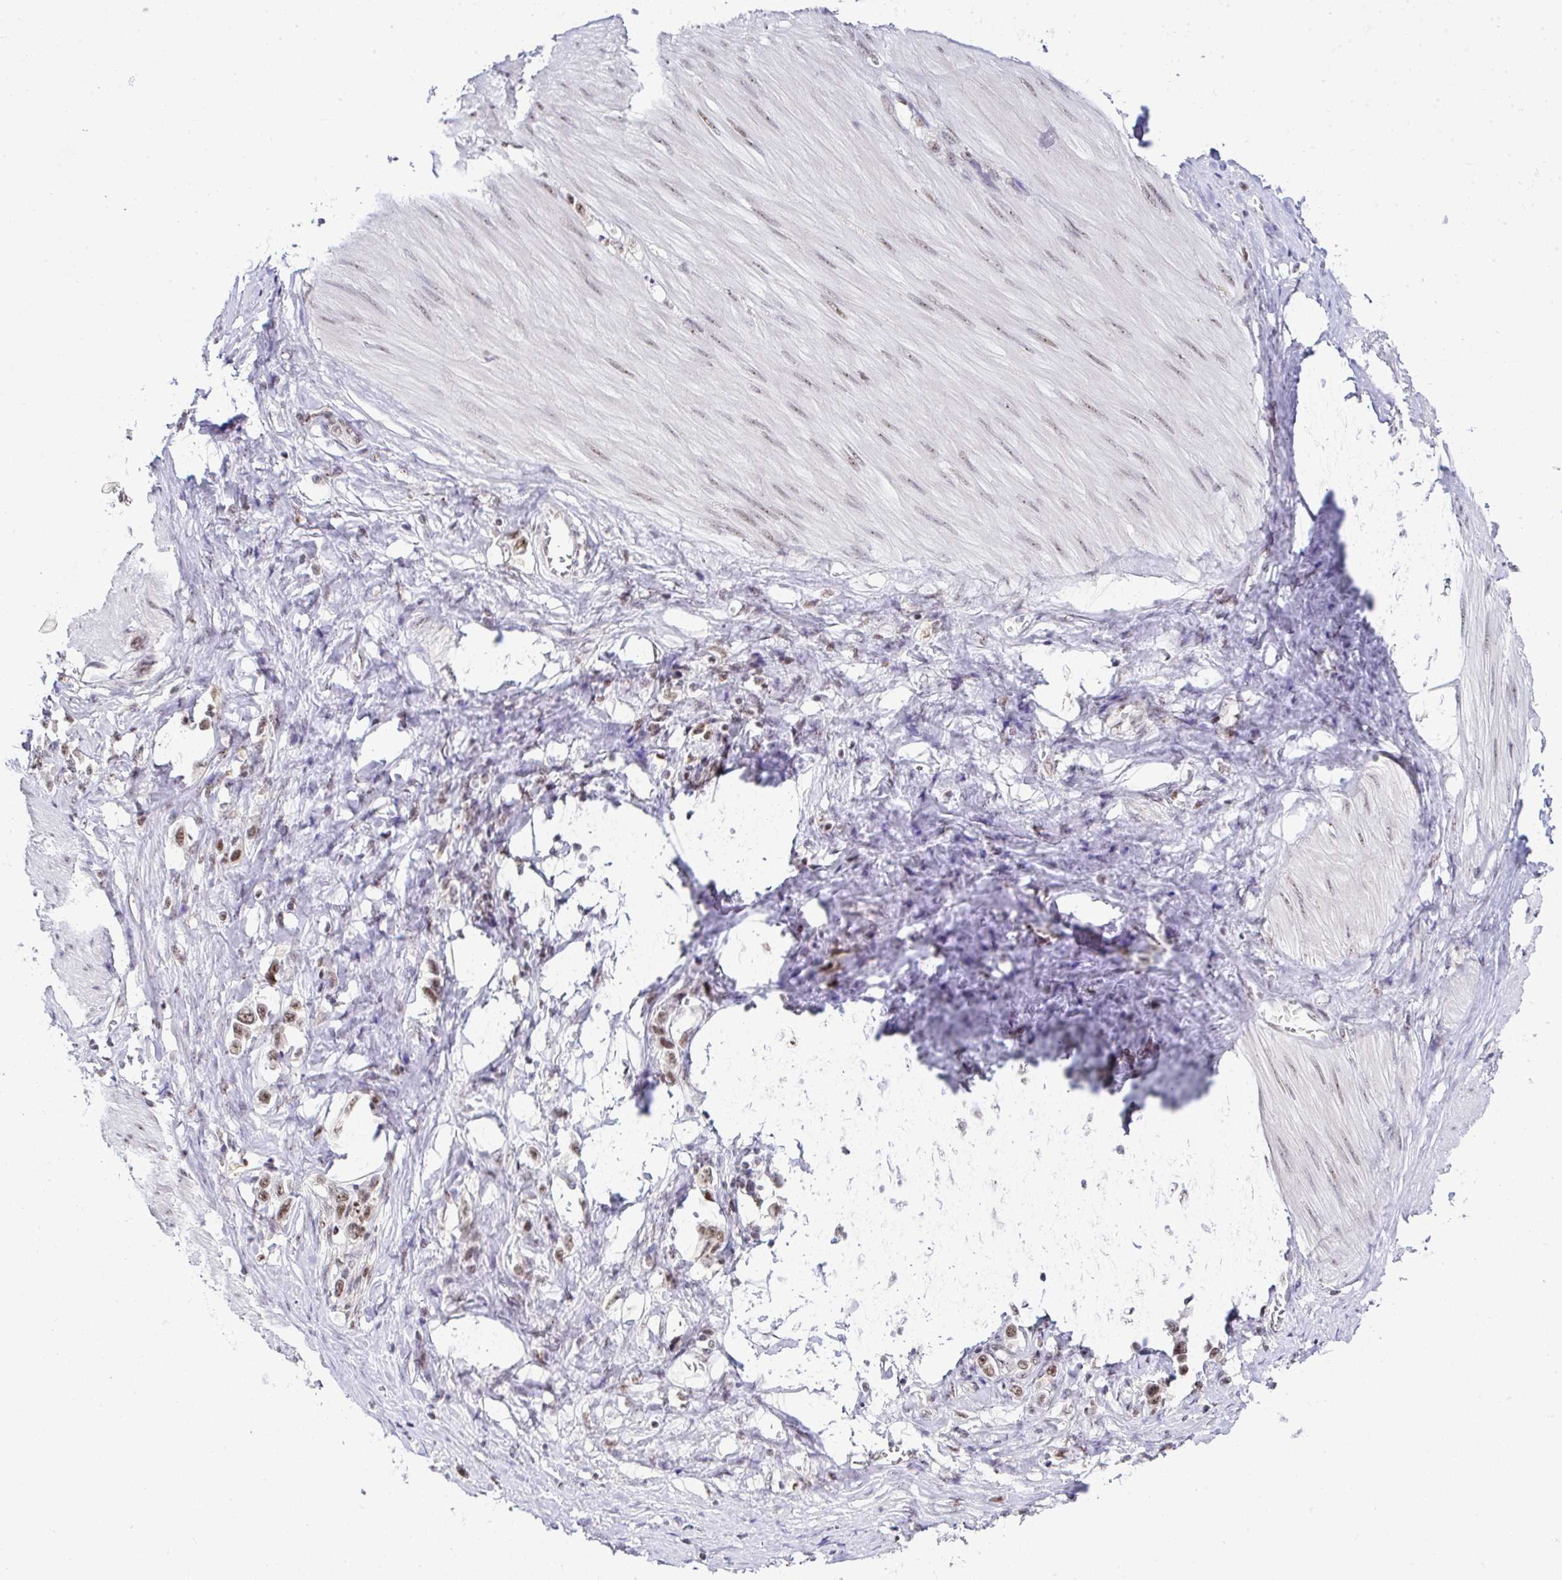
{"staining": {"intensity": "moderate", "quantity": ">75%", "location": "nuclear"}, "tissue": "stomach cancer", "cell_type": "Tumor cells", "image_type": "cancer", "snomed": [{"axis": "morphology", "description": "Adenocarcinoma, NOS"}, {"axis": "topography", "description": "Stomach"}], "caption": "A brown stain highlights moderate nuclear expression of a protein in human stomach cancer tumor cells.", "gene": "PTPN2", "patient": {"sex": "female", "age": 65}}